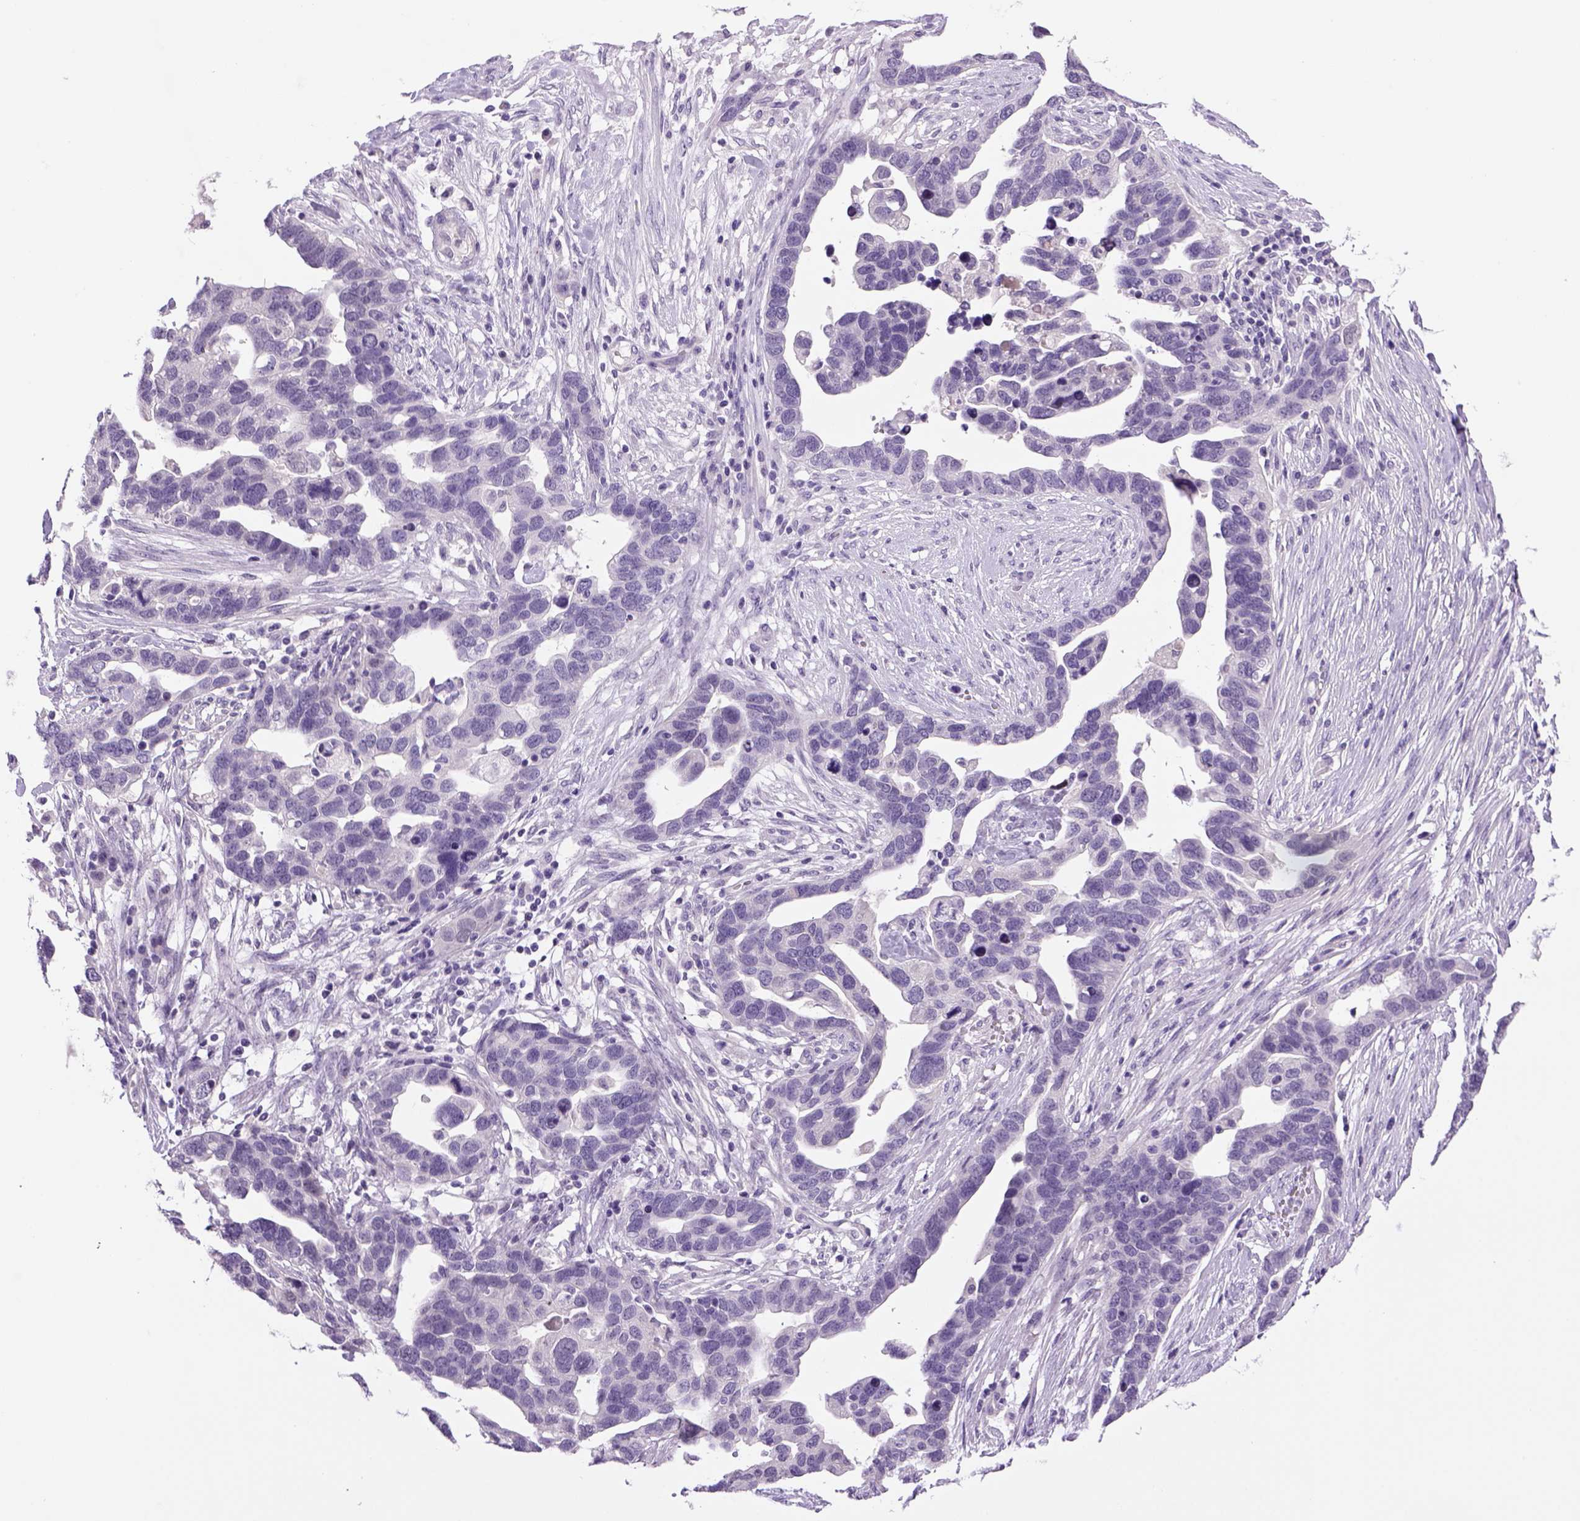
{"staining": {"intensity": "negative", "quantity": "none", "location": "none"}, "tissue": "ovarian cancer", "cell_type": "Tumor cells", "image_type": "cancer", "snomed": [{"axis": "morphology", "description": "Cystadenocarcinoma, serous, NOS"}, {"axis": "topography", "description": "Ovary"}], "caption": "This is a image of immunohistochemistry (IHC) staining of ovarian serous cystadenocarcinoma, which shows no positivity in tumor cells.", "gene": "DBH", "patient": {"sex": "female", "age": 54}}